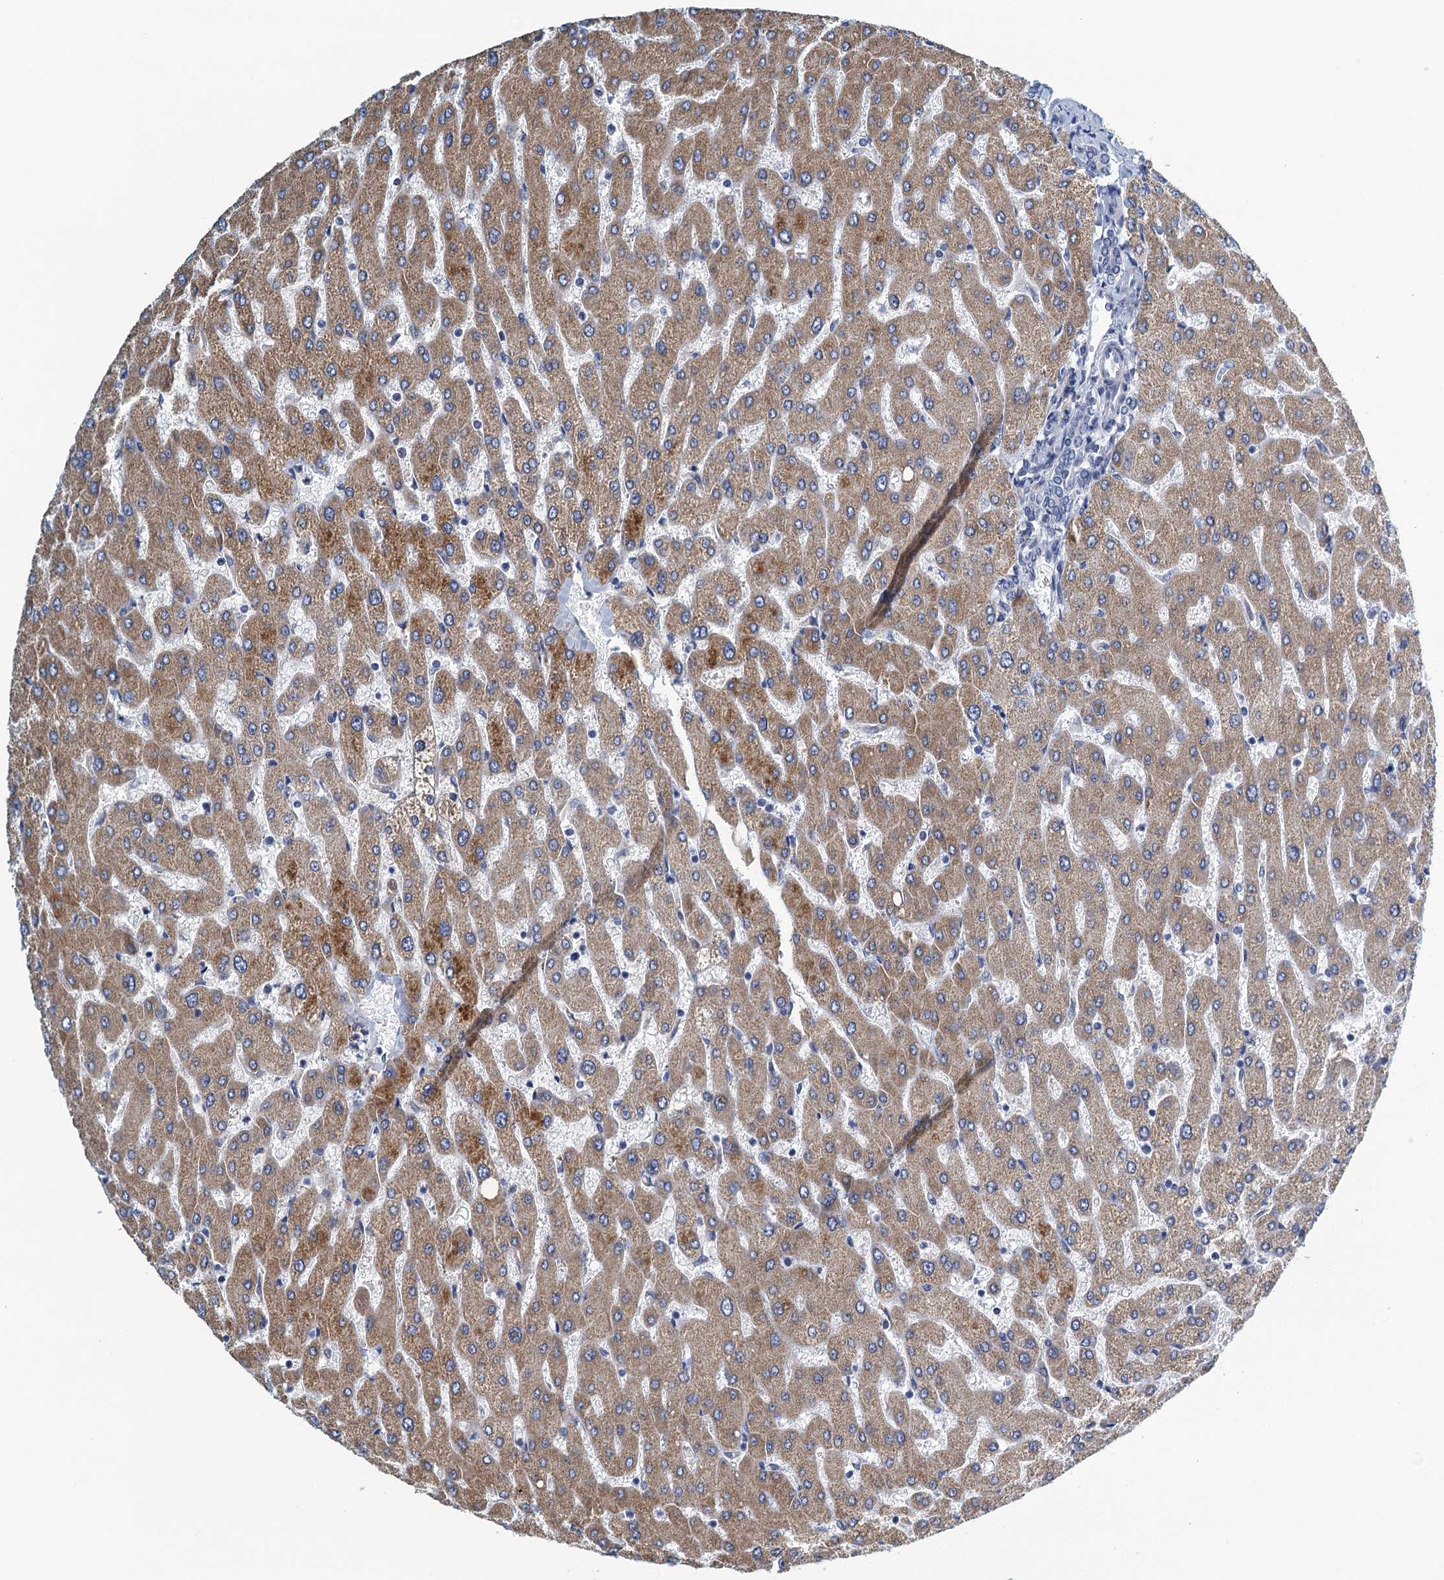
{"staining": {"intensity": "negative", "quantity": "none", "location": "none"}, "tissue": "liver", "cell_type": "Cholangiocytes", "image_type": "normal", "snomed": [{"axis": "morphology", "description": "Normal tissue, NOS"}, {"axis": "topography", "description": "Liver"}], "caption": "High magnification brightfield microscopy of benign liver stained with DAB (brown) and counterstained with hematoxylin (blue): cholangiocytes show no significant staining. (IHC, brightfield microscopy, high magnification).", "gene": "C10orf88", "patient": {"sex": "male", "age": 55}}